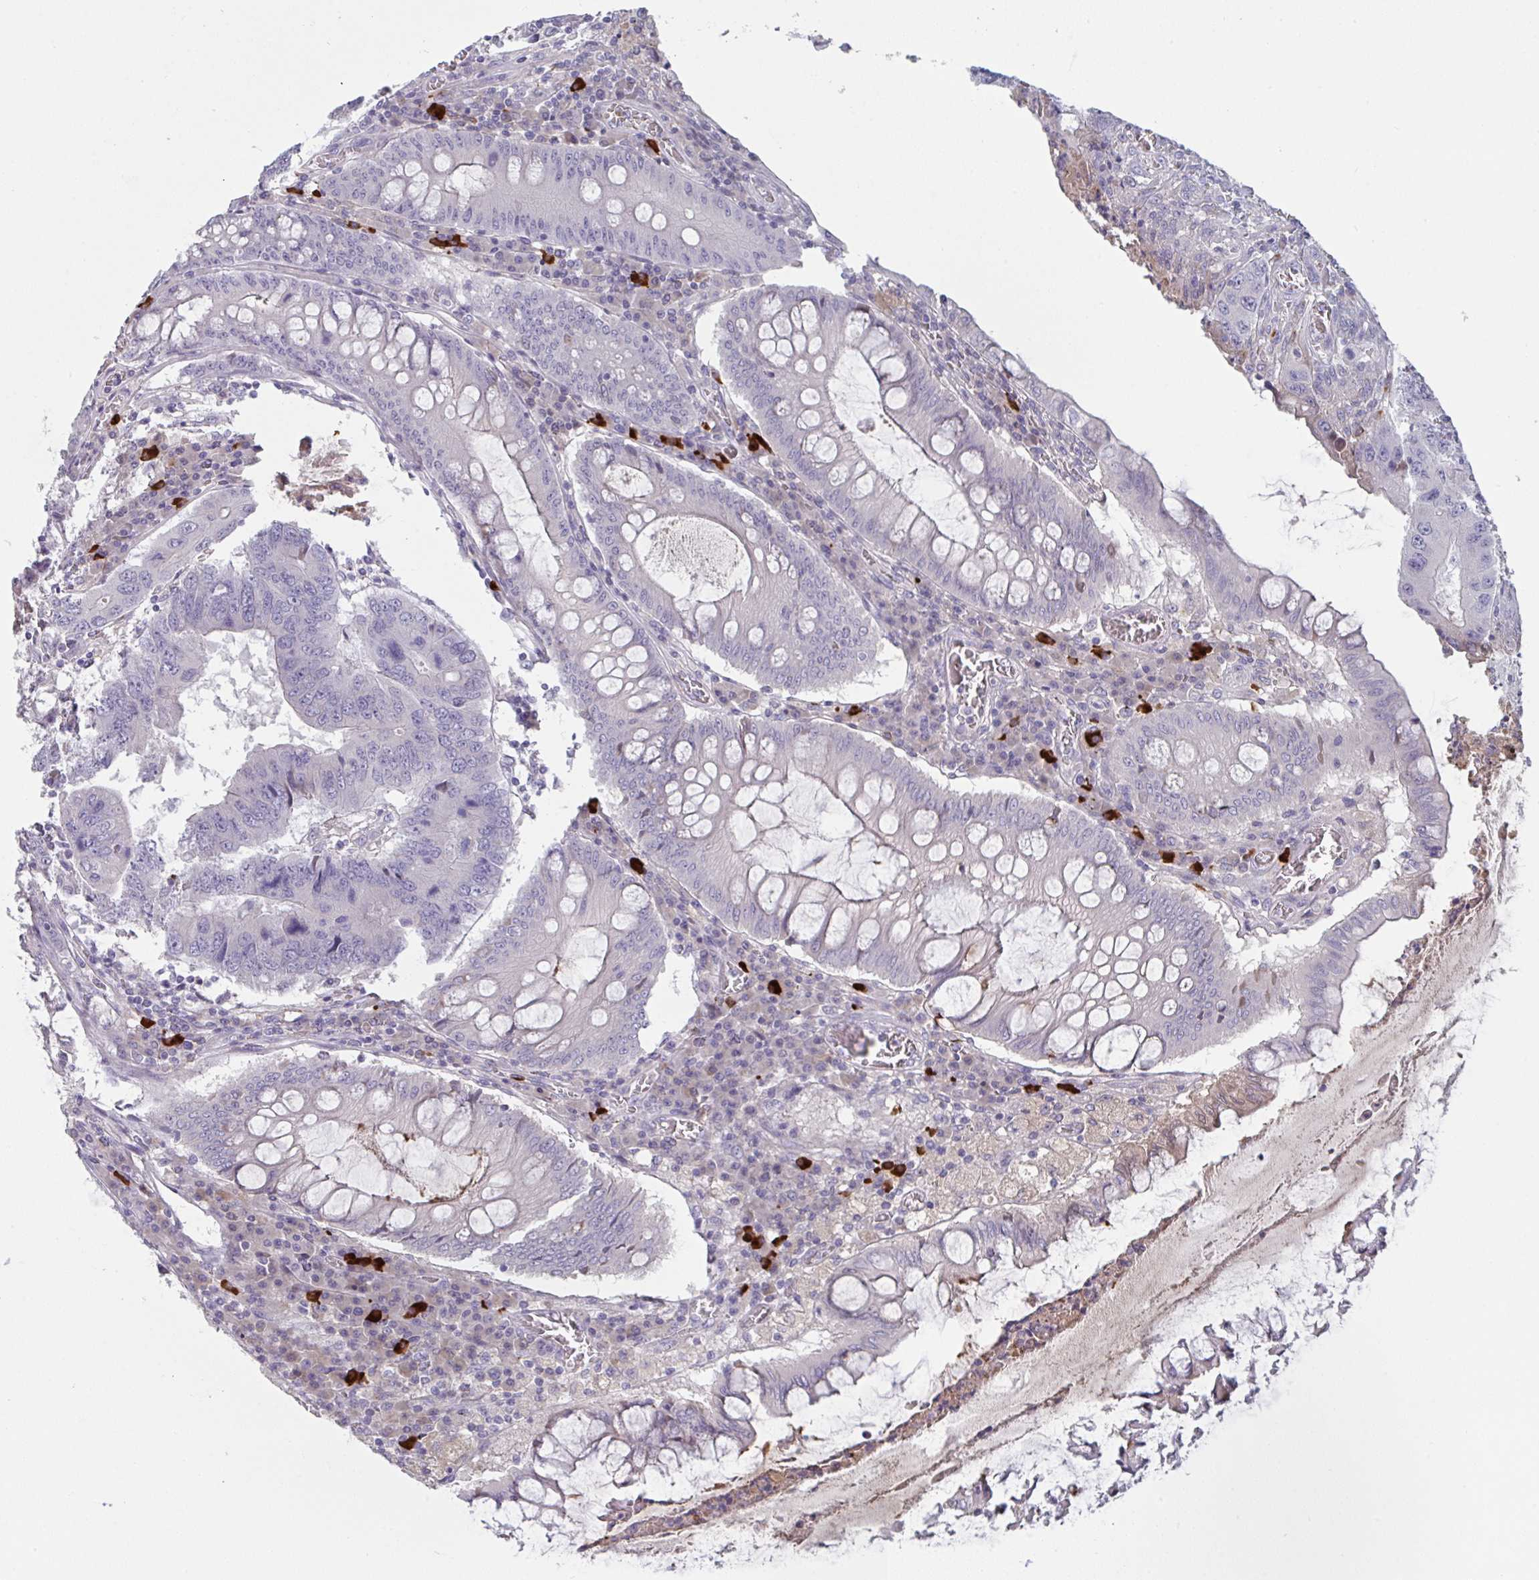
{"staining": {"intensity": "negative", "quantity": "none", "location": "none"}, "tissue": "colorectal cancer", "cell_type": "Tumor cells", "image_type": "cancer", "snomed": [{"axis": "morphology", "description": "Adenocarcinoma, NOS"}, {"axis": "topography", "description": "Colon"}], "caption": "Immunohistochemical staining of human colorectal adenocarcinoma displays no significant expression in tumor cells. The staining is performed using DAB brown chromogen with nuclei counter-stained in using hematoxylin.", "gene": "HGFAC", "patient": {"sex": "male", "age": 53}}